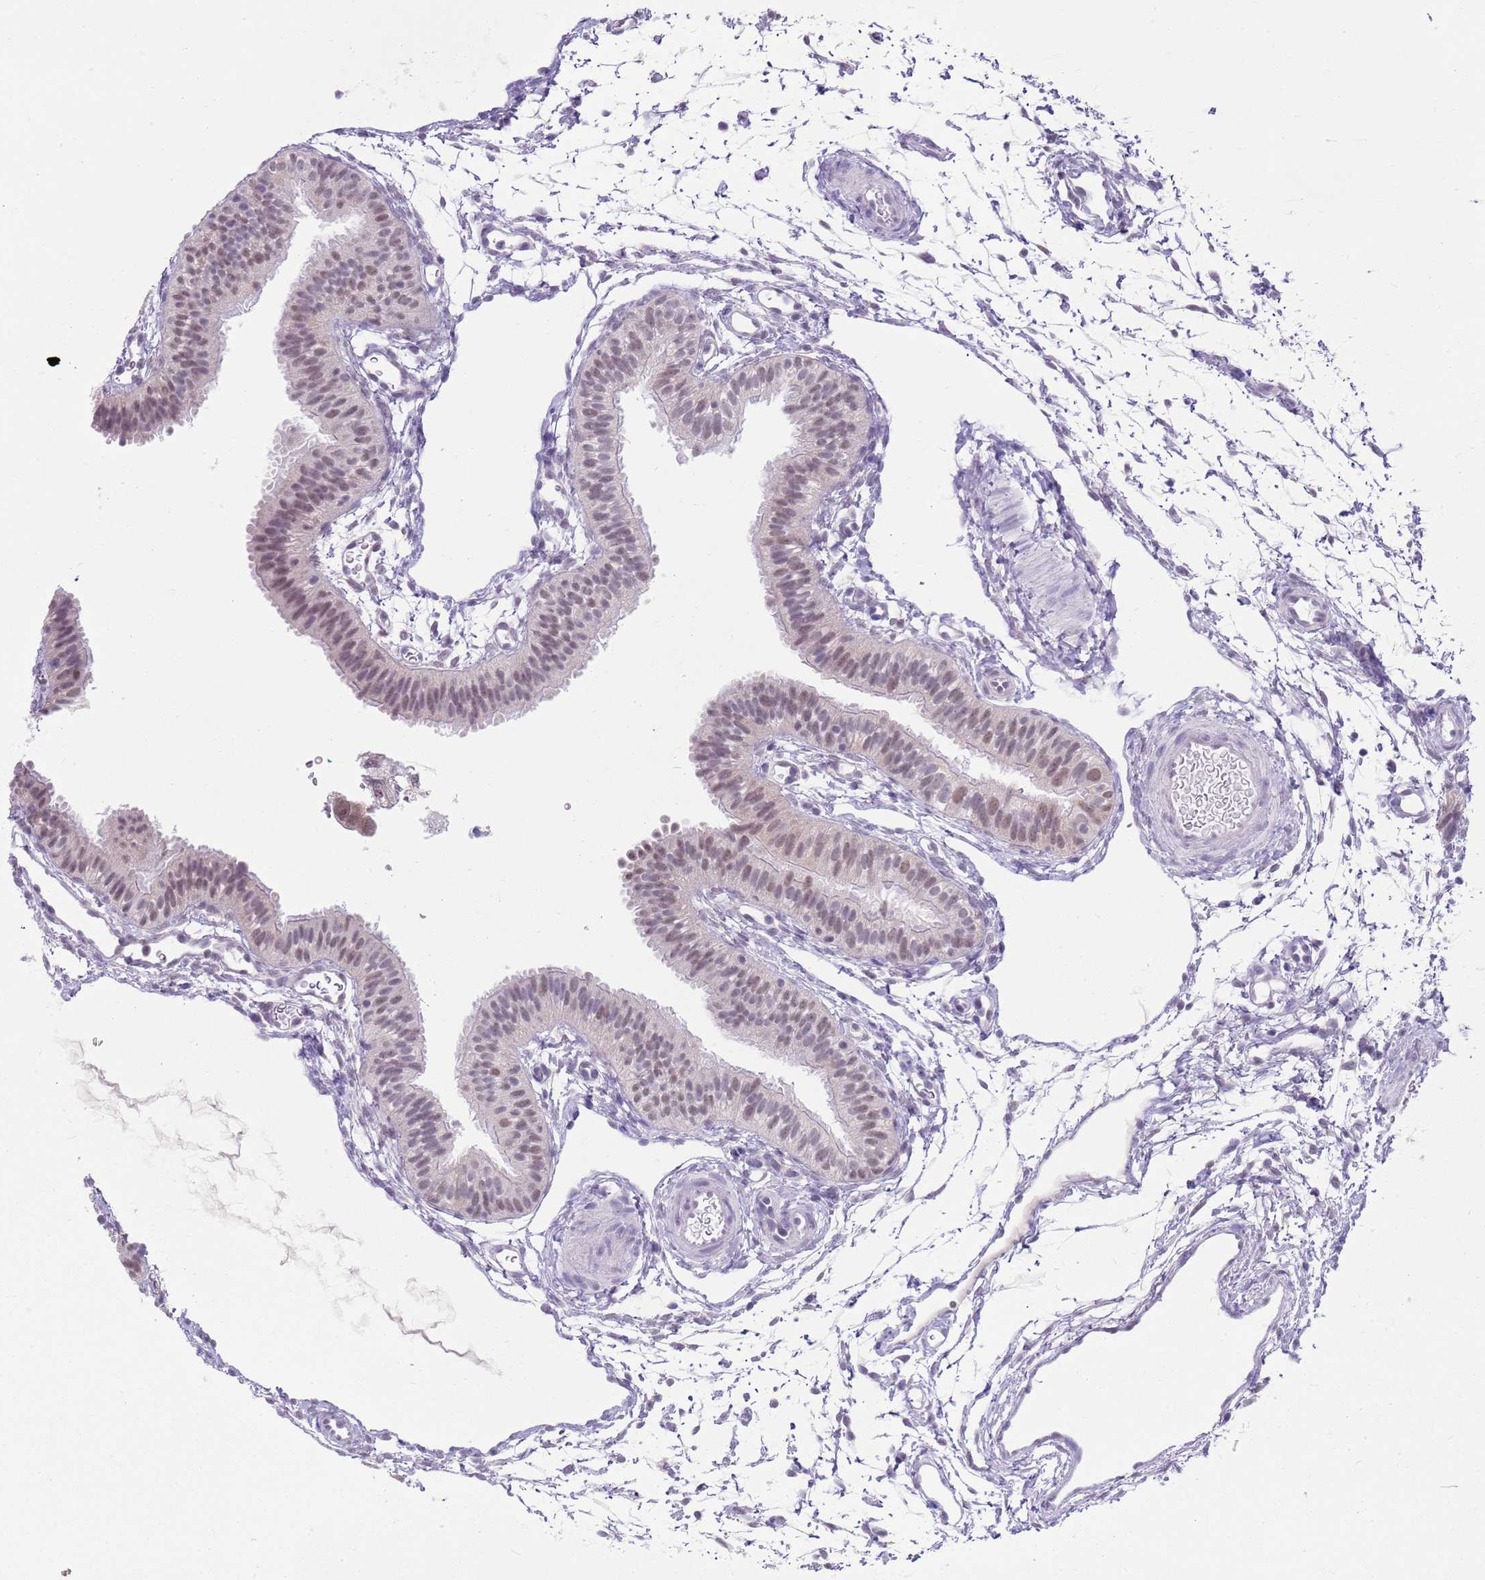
{"staining": {"intensity": "weak", "quantity": ">75%", "location": "nuclear"}, "tissue": "fallopian tube", "cell_type": "Glandular cells", "image_type": "normal", "snomed": [{"axis": "morphology", "description": "Normal tissue, NOS"}, {"axis": "topography", "description": "Fallopian tube"}], "caption": "An immunohistochemistry histopathology image of benign tissue is shown. Protein staining in brown labels weak nuclear positivity in fallopian tube within glandular cells. (Stains: DAB in brown, nuclei in blue, Microscopy: brightfield microscopy at high magnification).", "gene": "SEPHS2", "patient": {"sex": "female", "age": 35}}